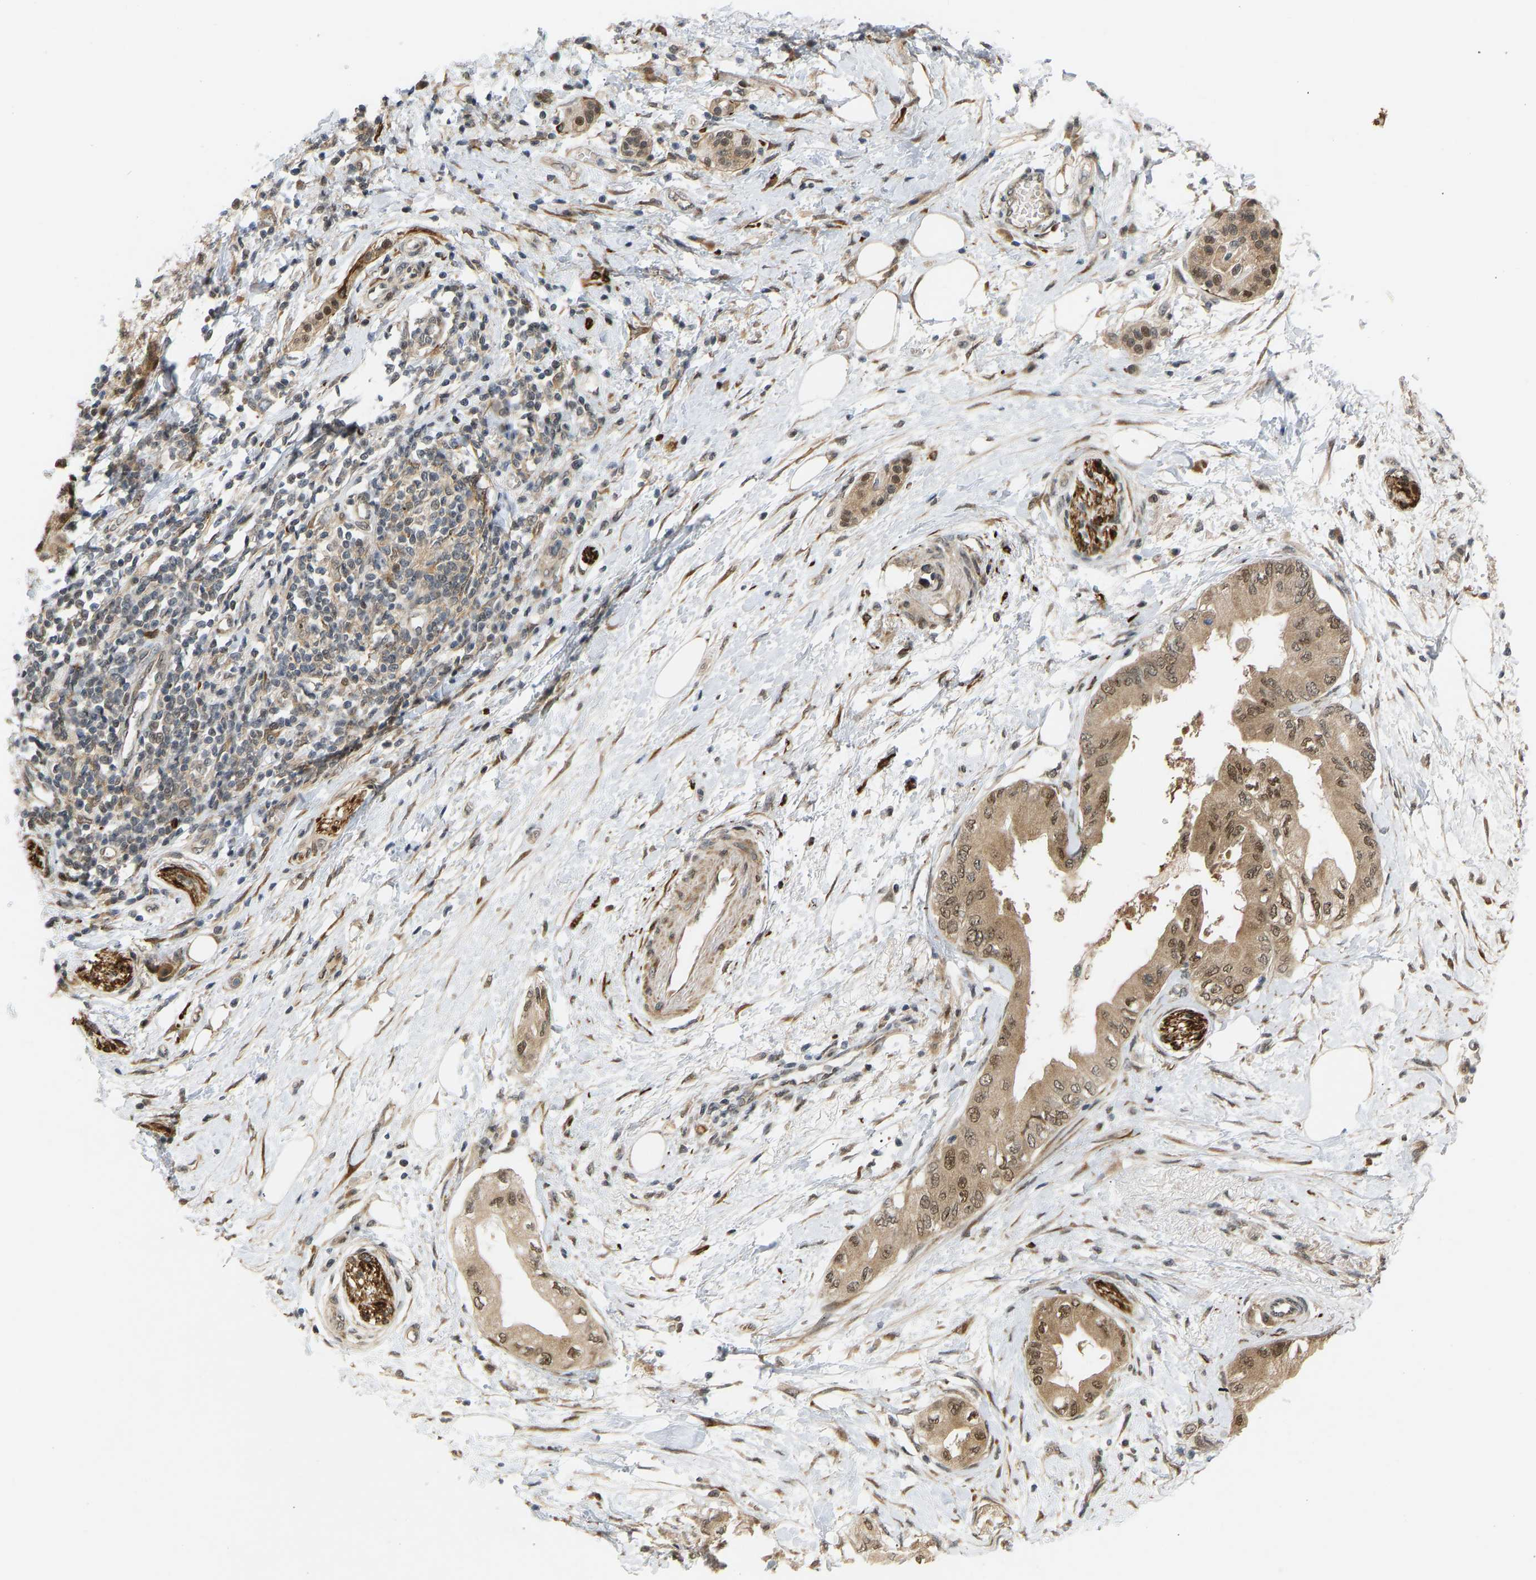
{"staining": {"intensity": "moderate", "quantity": ">75%", "location": "cytoplasmic/membranous,nuclear"}, "tissue": "pancreatic cancer", "cell_type": "Tumor cells", "image_type": "cancer", "snomed": [{"axis": "morphology", "description": "Normal tissue, NOS"}, {"axis": "morphology", "description": "Adenocarcinoma, NOS"}, {"axis": "topography", "description": "Pancreas"}, {"axis": "topography", "description": "Duodenum"}], "caption": "High-power microscopy captured an immunohistochemistry (IHC) histopathology image of pancreatic cancer (adenocarcinoma), revealing moderate cytoplasmic/membranous and nuclear expression in about >75% of tumor cells. Using DAB (brown) and hematoxylin (blue) stains, captured at high magnification using brightfield microscopy.", "gene": "BAG1", "patient": {"sex": "female", "age": 60}}